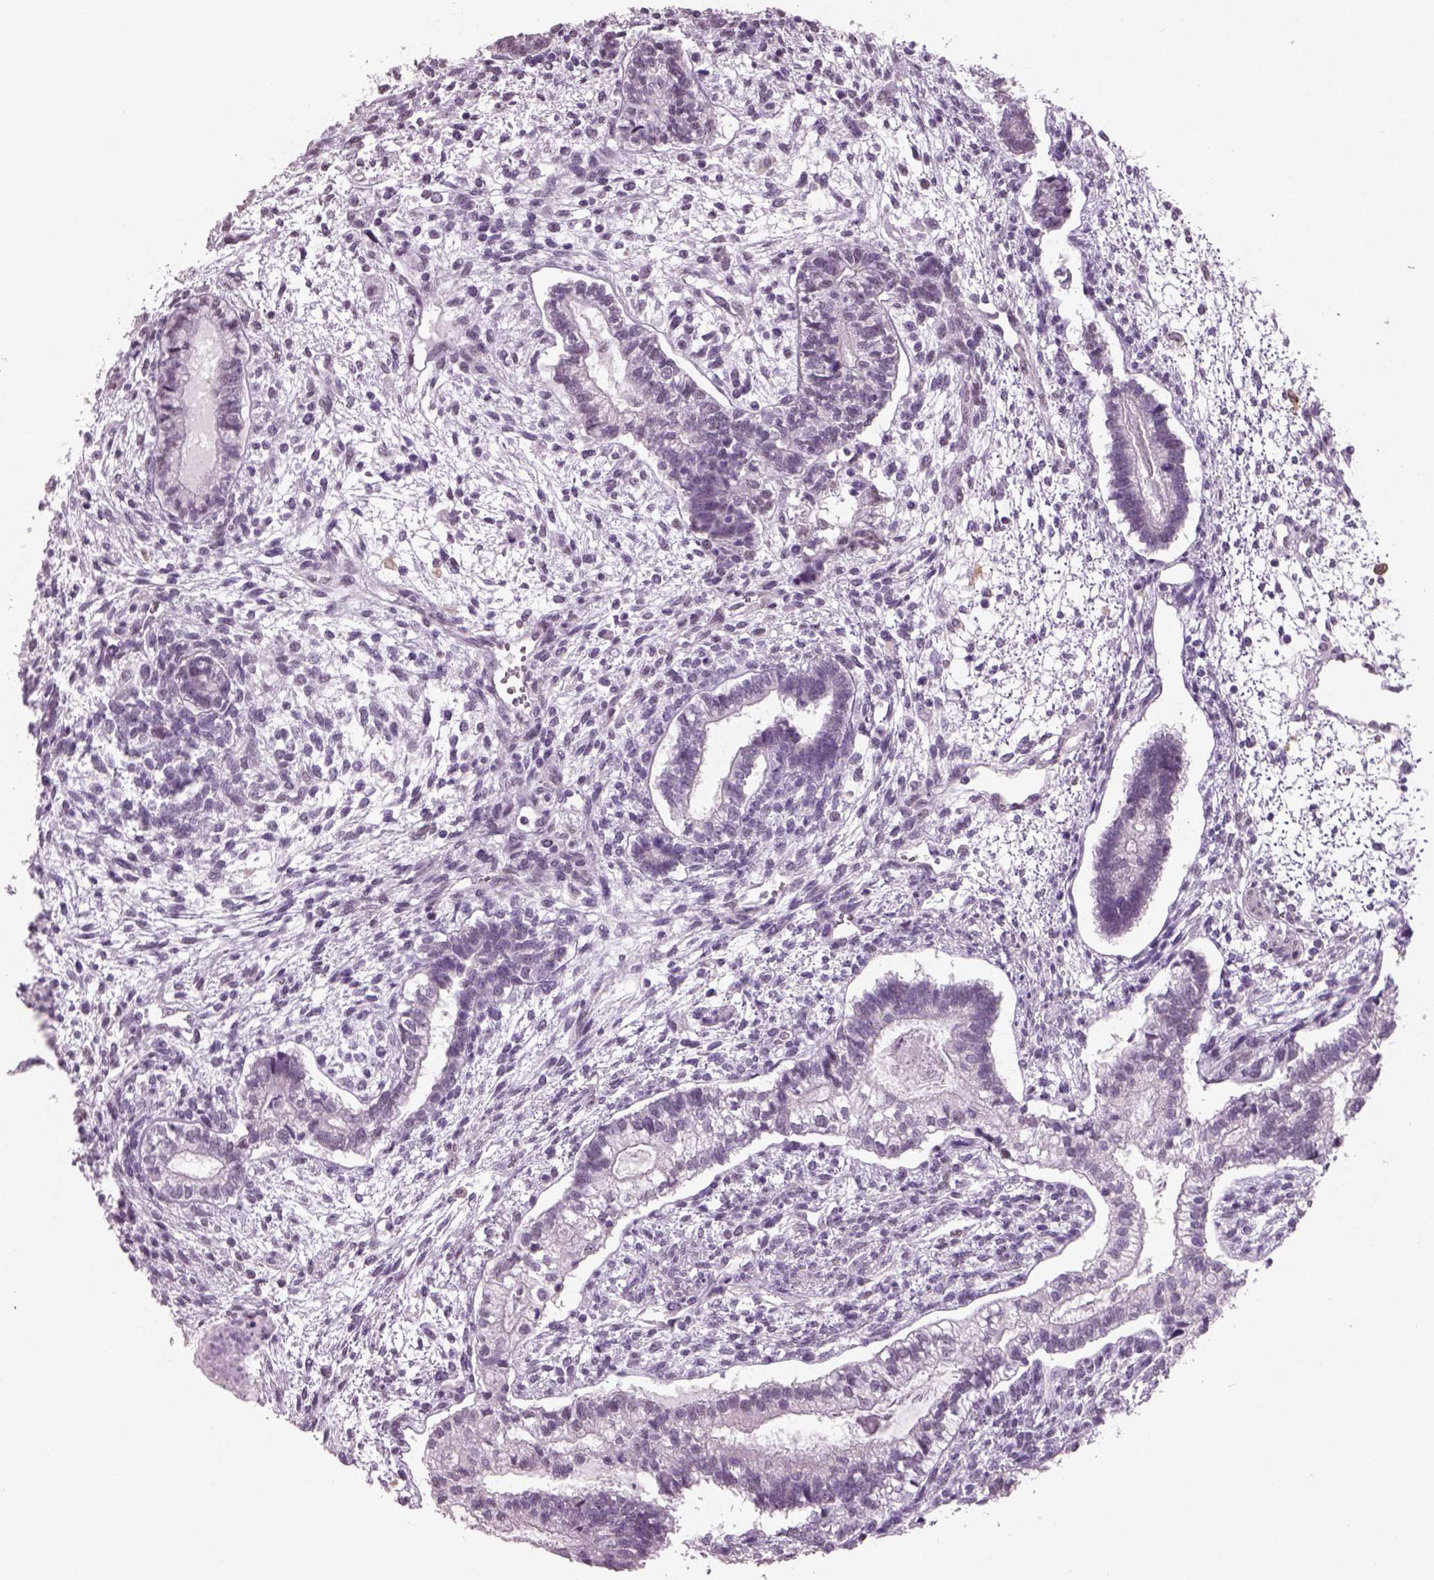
{"staining": {"intensity": "negative", "quantity": "none", "location": "none"}, "tissue": "testis cancer", "cell_type": "Tumor cells", "image_type": "cancer", "snomed": [{"axis": "morphology", "description": "Carcinoma, Embryonal, NOS"}, {"axis": "topography", "description": "Testis"}], "caption": "Immunohistochemistry micrograph of human testis cancer (embryonal carcinoma) stained for a protein (brown), which reveals no expression in tumor cells.", "gene": "NAT8", "patient": {"sex": "male", "age": 37}}